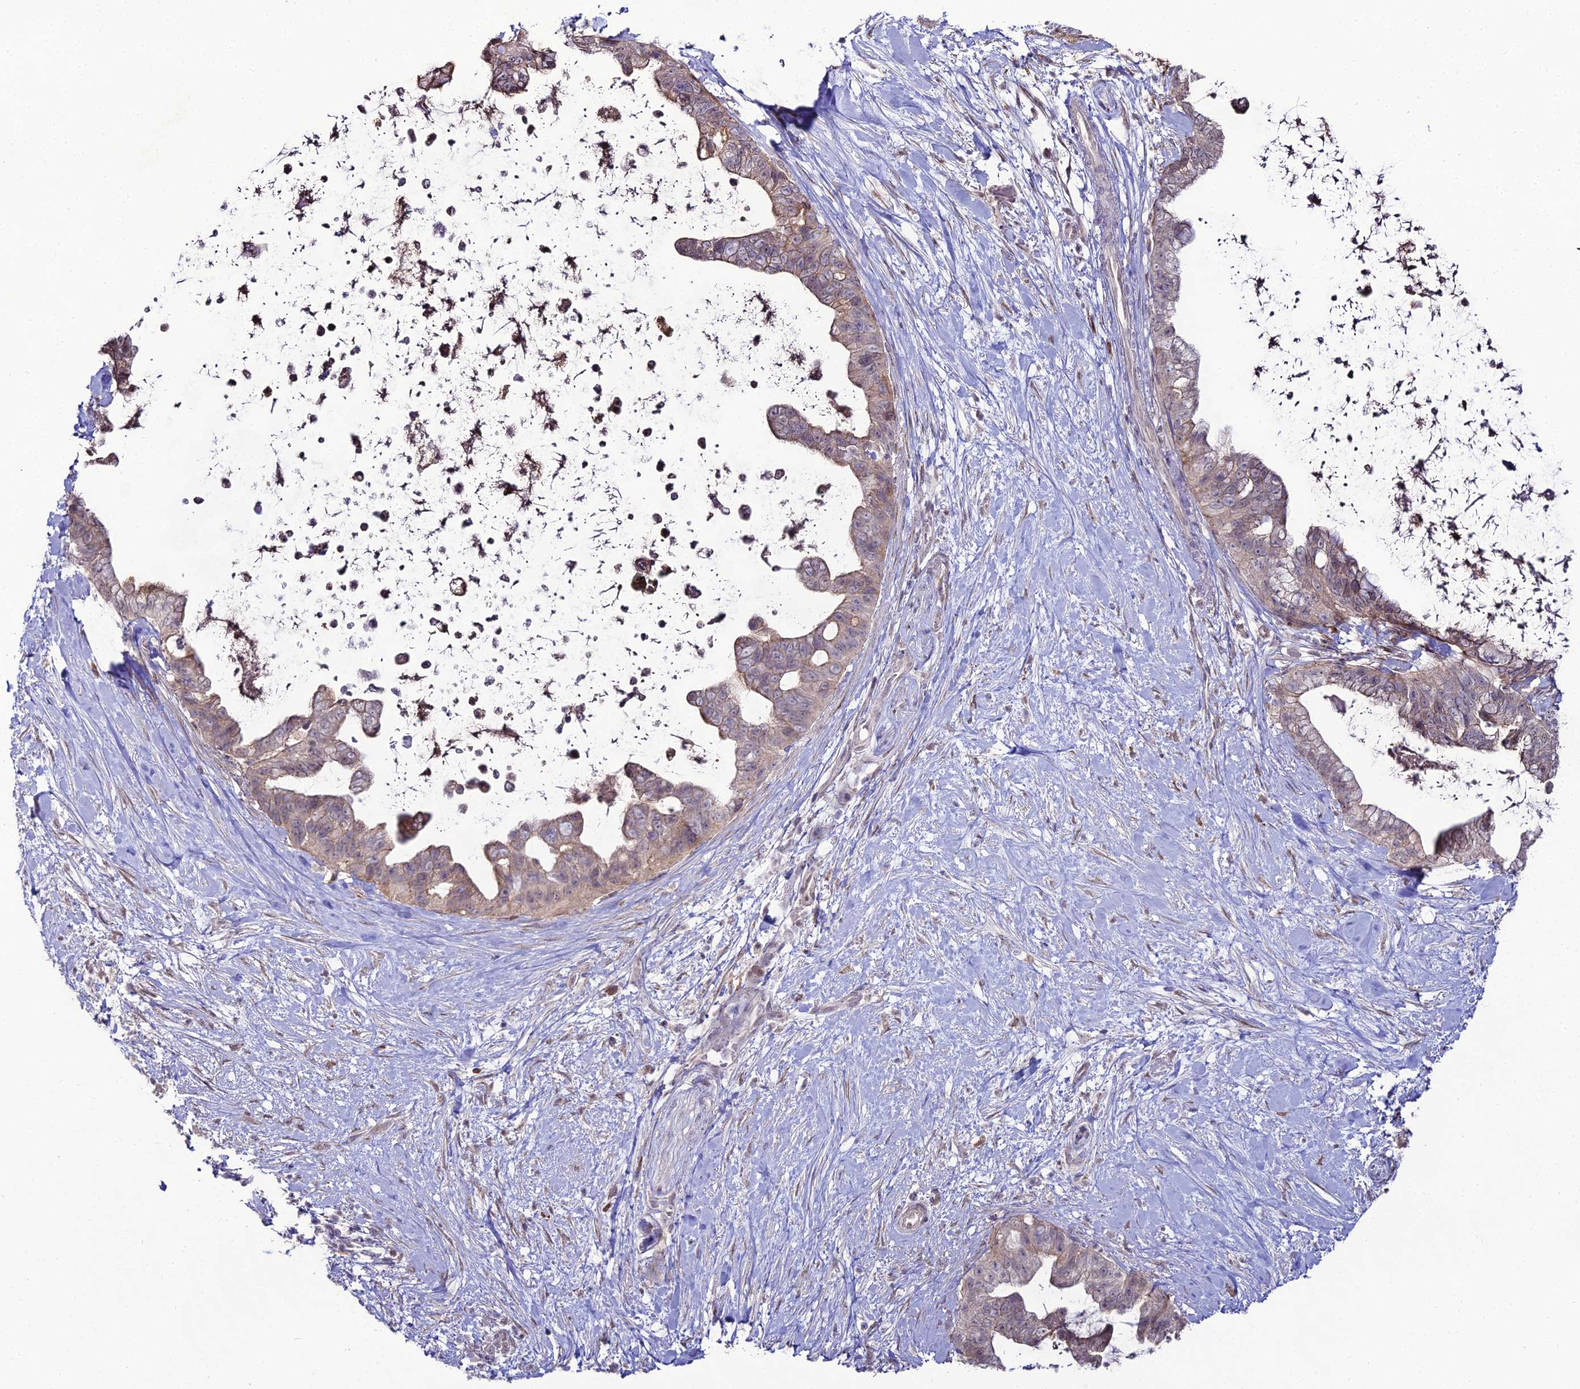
{"staining": {"intensity": "weak", "quantity": "25%-75%", "location": "cytoplasmic/membranous"}, "tissue": "pancreatic cancer", "cell_type": "Tumor cells", "image_type": "cancer", "snomed": [{"axis": "morphology", "description": "Adenocarcinoma, NOS"}, {"axis": "topography", "description": "Pancreas"}], "caption": "Immunohistochemical staining of human adenocarcinoma (pancreatic) demonstrates weak cytoplasmic/membranous protein positivity in about 25%-75% of tumor cells. The protein is shown in brown color, while the nuclei are stained blue.", "gene": "TROAP", "patient": {"sex": "female", "age": 83}}